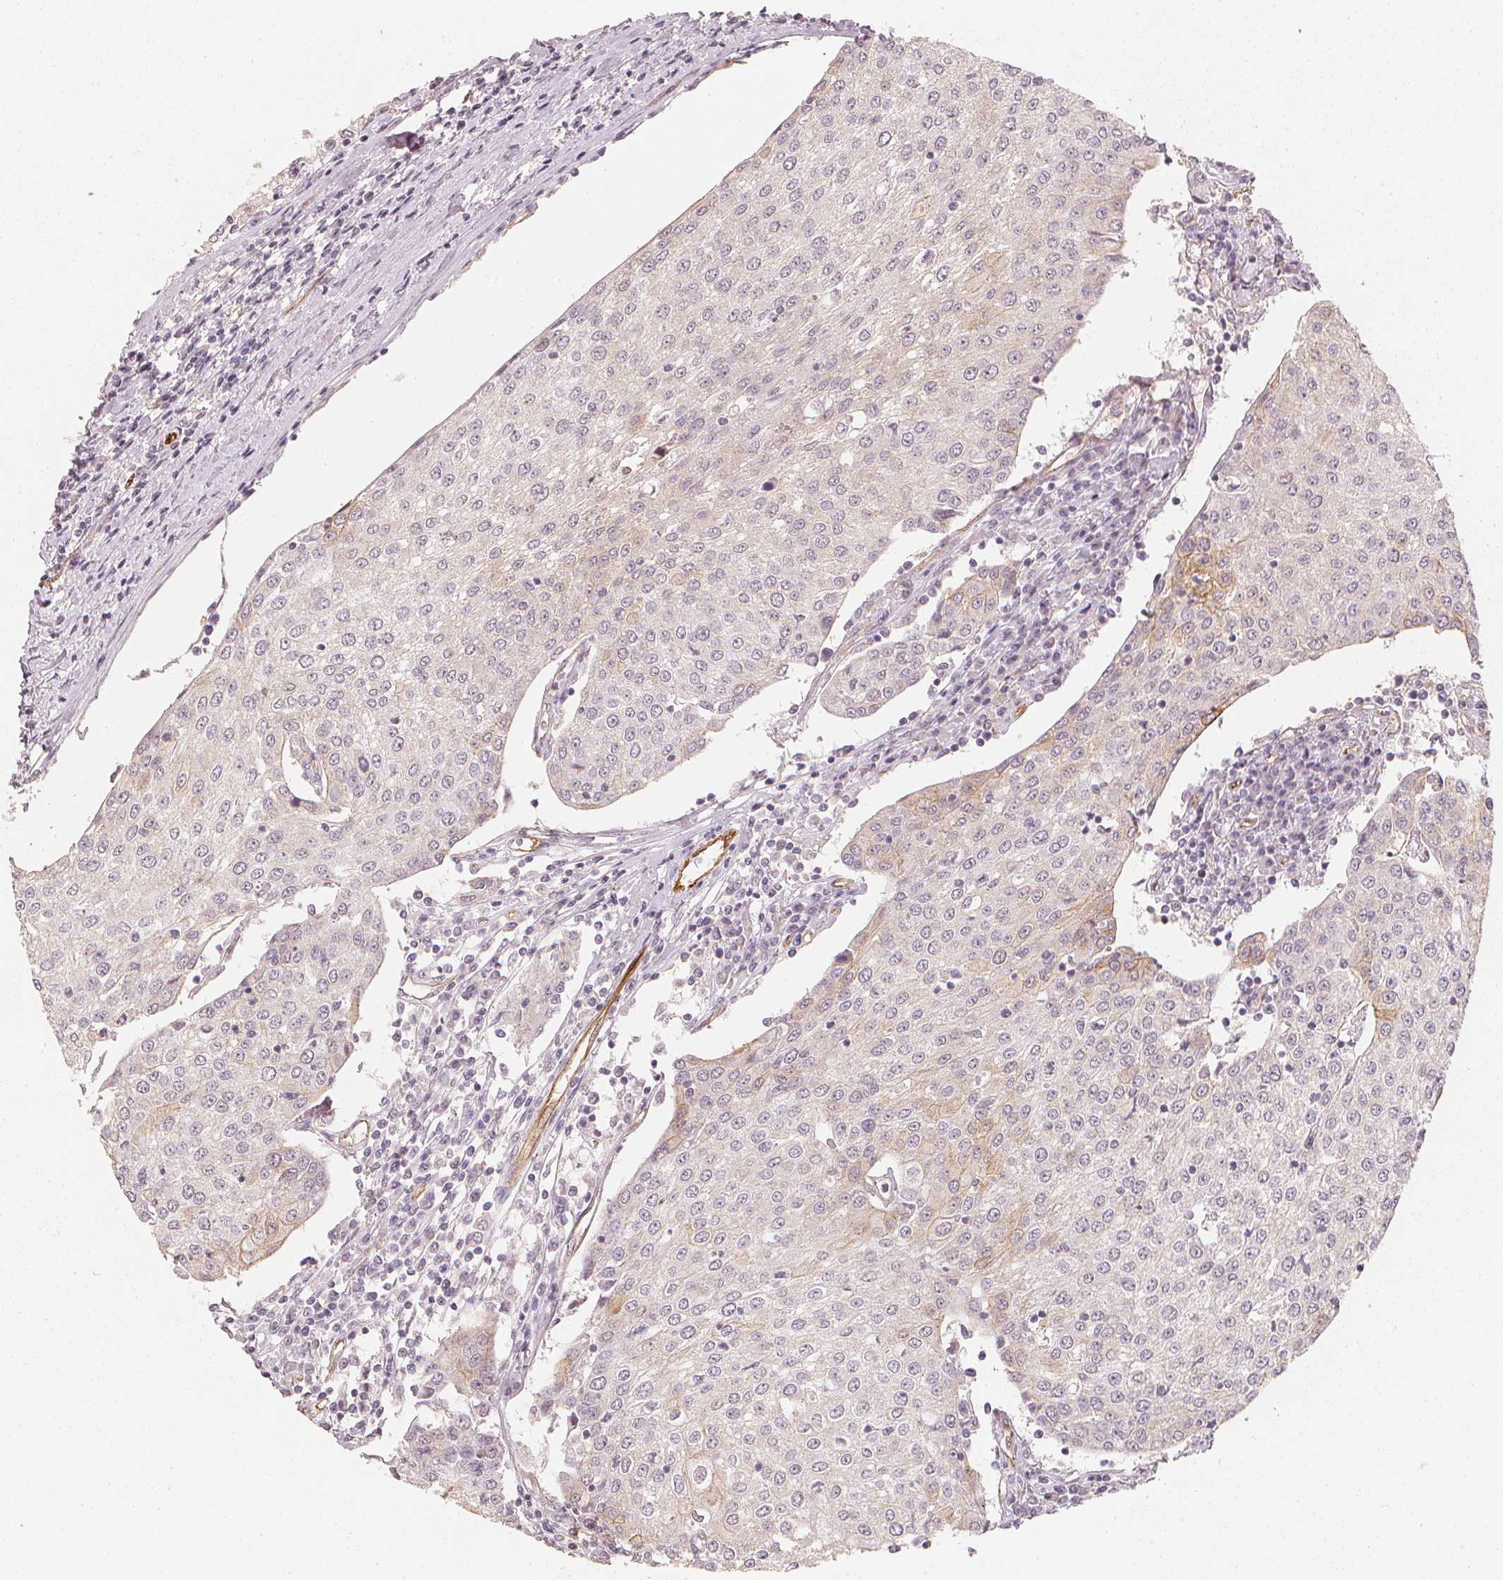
{"staining": {"intensity": "negative", "quantity": "none", "location": "none"}, "tissue": "urothelial cancer", "cell_type": "Tumor cells", "image_type": "cancer", "snomed": [{"axis": "morphology", "description": "Urothelial carcinoma, High grade"}, {"axis": "topography", "description": "Urinary bladder"}], "caption": "Micrograph shows no significant protein positivity in tumor cells of urothelial cancer.", "gene": "CIB1", "patient": {"sex": "female", "age": 85}}